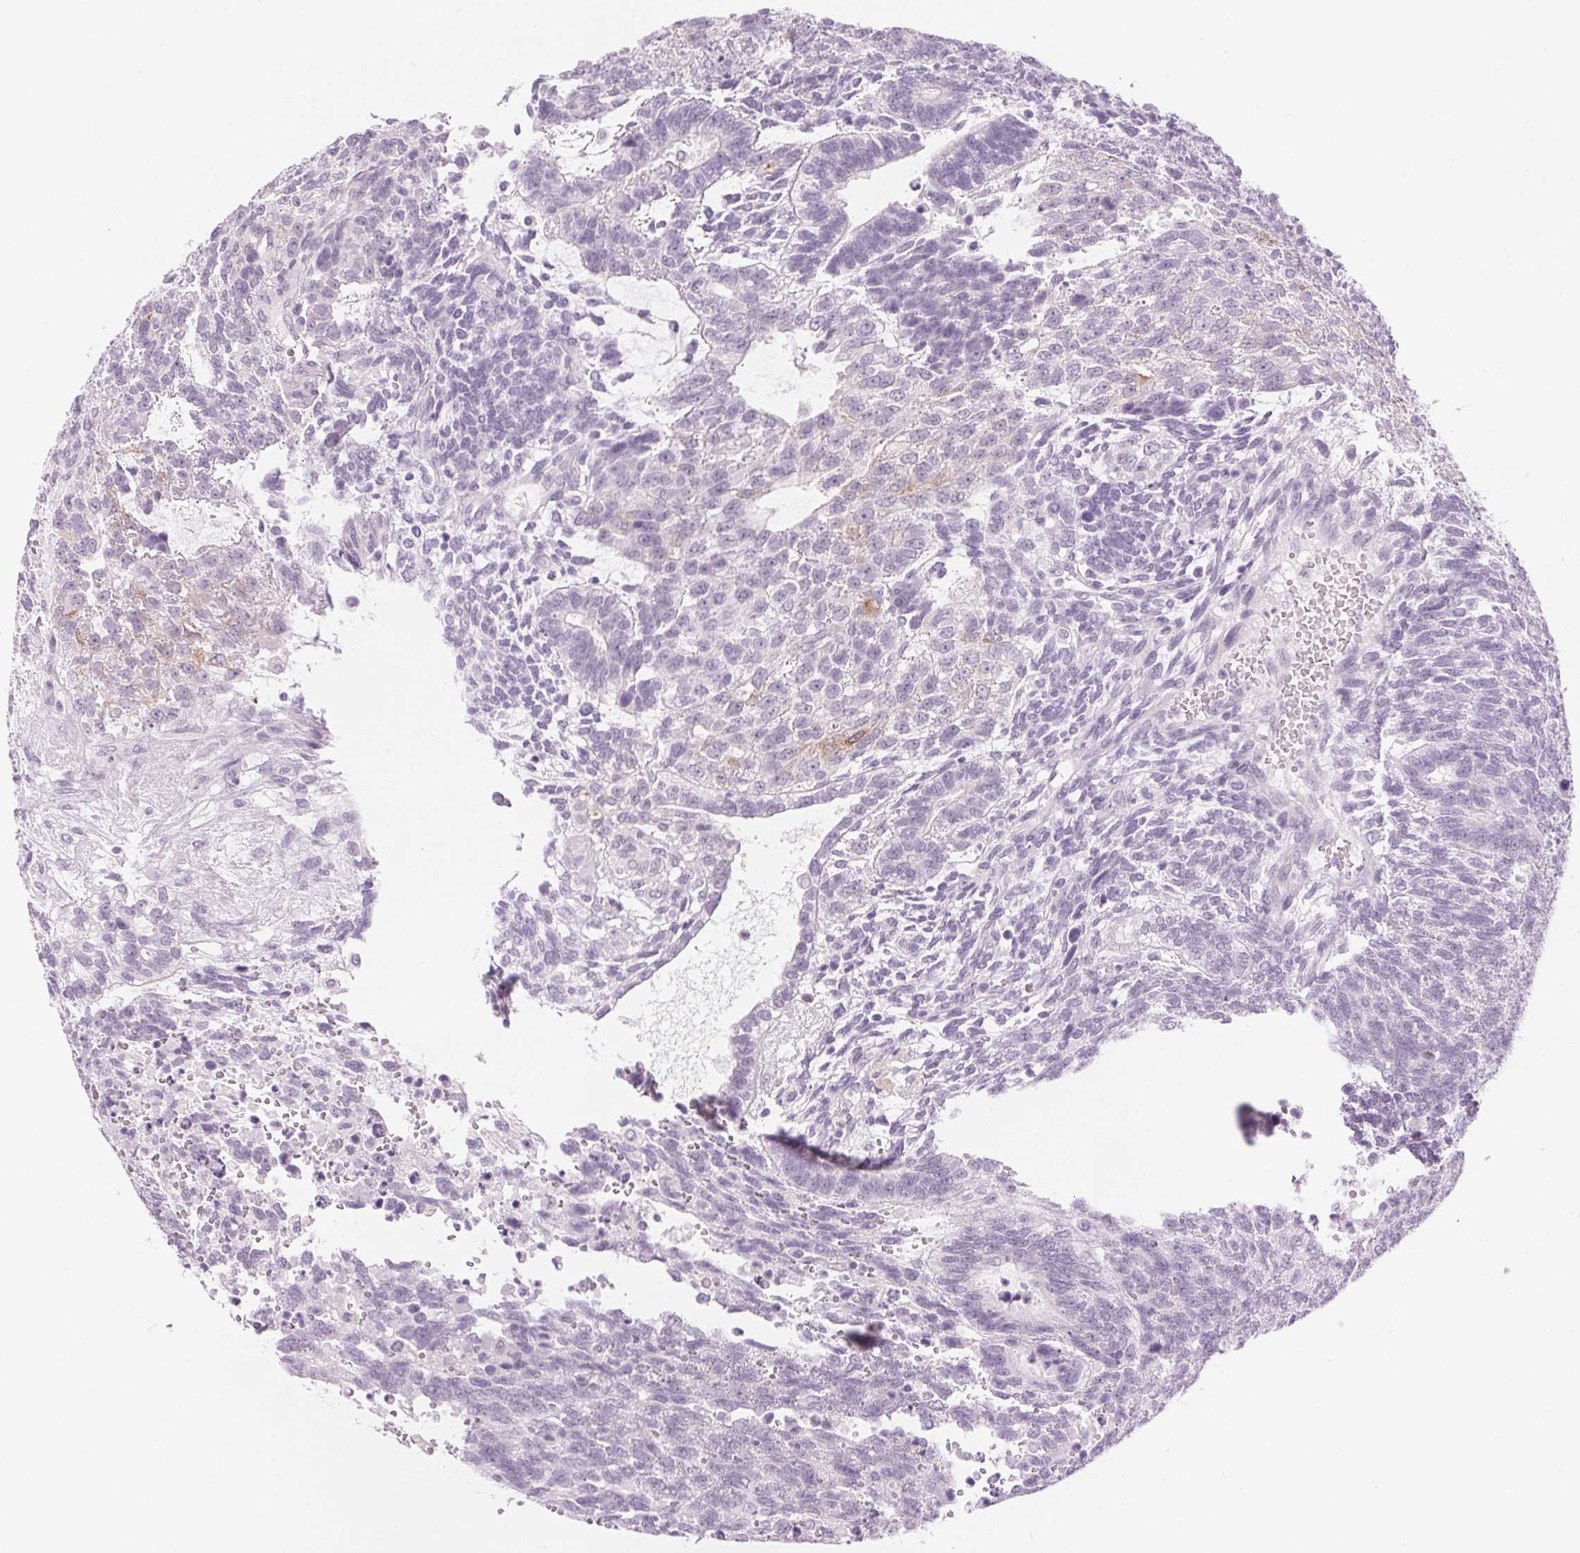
{"staining": {"intensity": "negative", "quantity": "none", "location": "none"}, "tissue": "testis cancer", "cell_type": "Tumor cells", "image_type": "cancer", "snomed": [{"axis": "morphology", "description": "Carcinoma, Embryonal, NOS"}, {"axis": "topography", "description": "Testis"}], "caption": "The histopathology image reveals no significant staining in tumor cells of testis cancer.", "gene": "SLC6A19", "patient": {"sex": "male", "age": 23}}